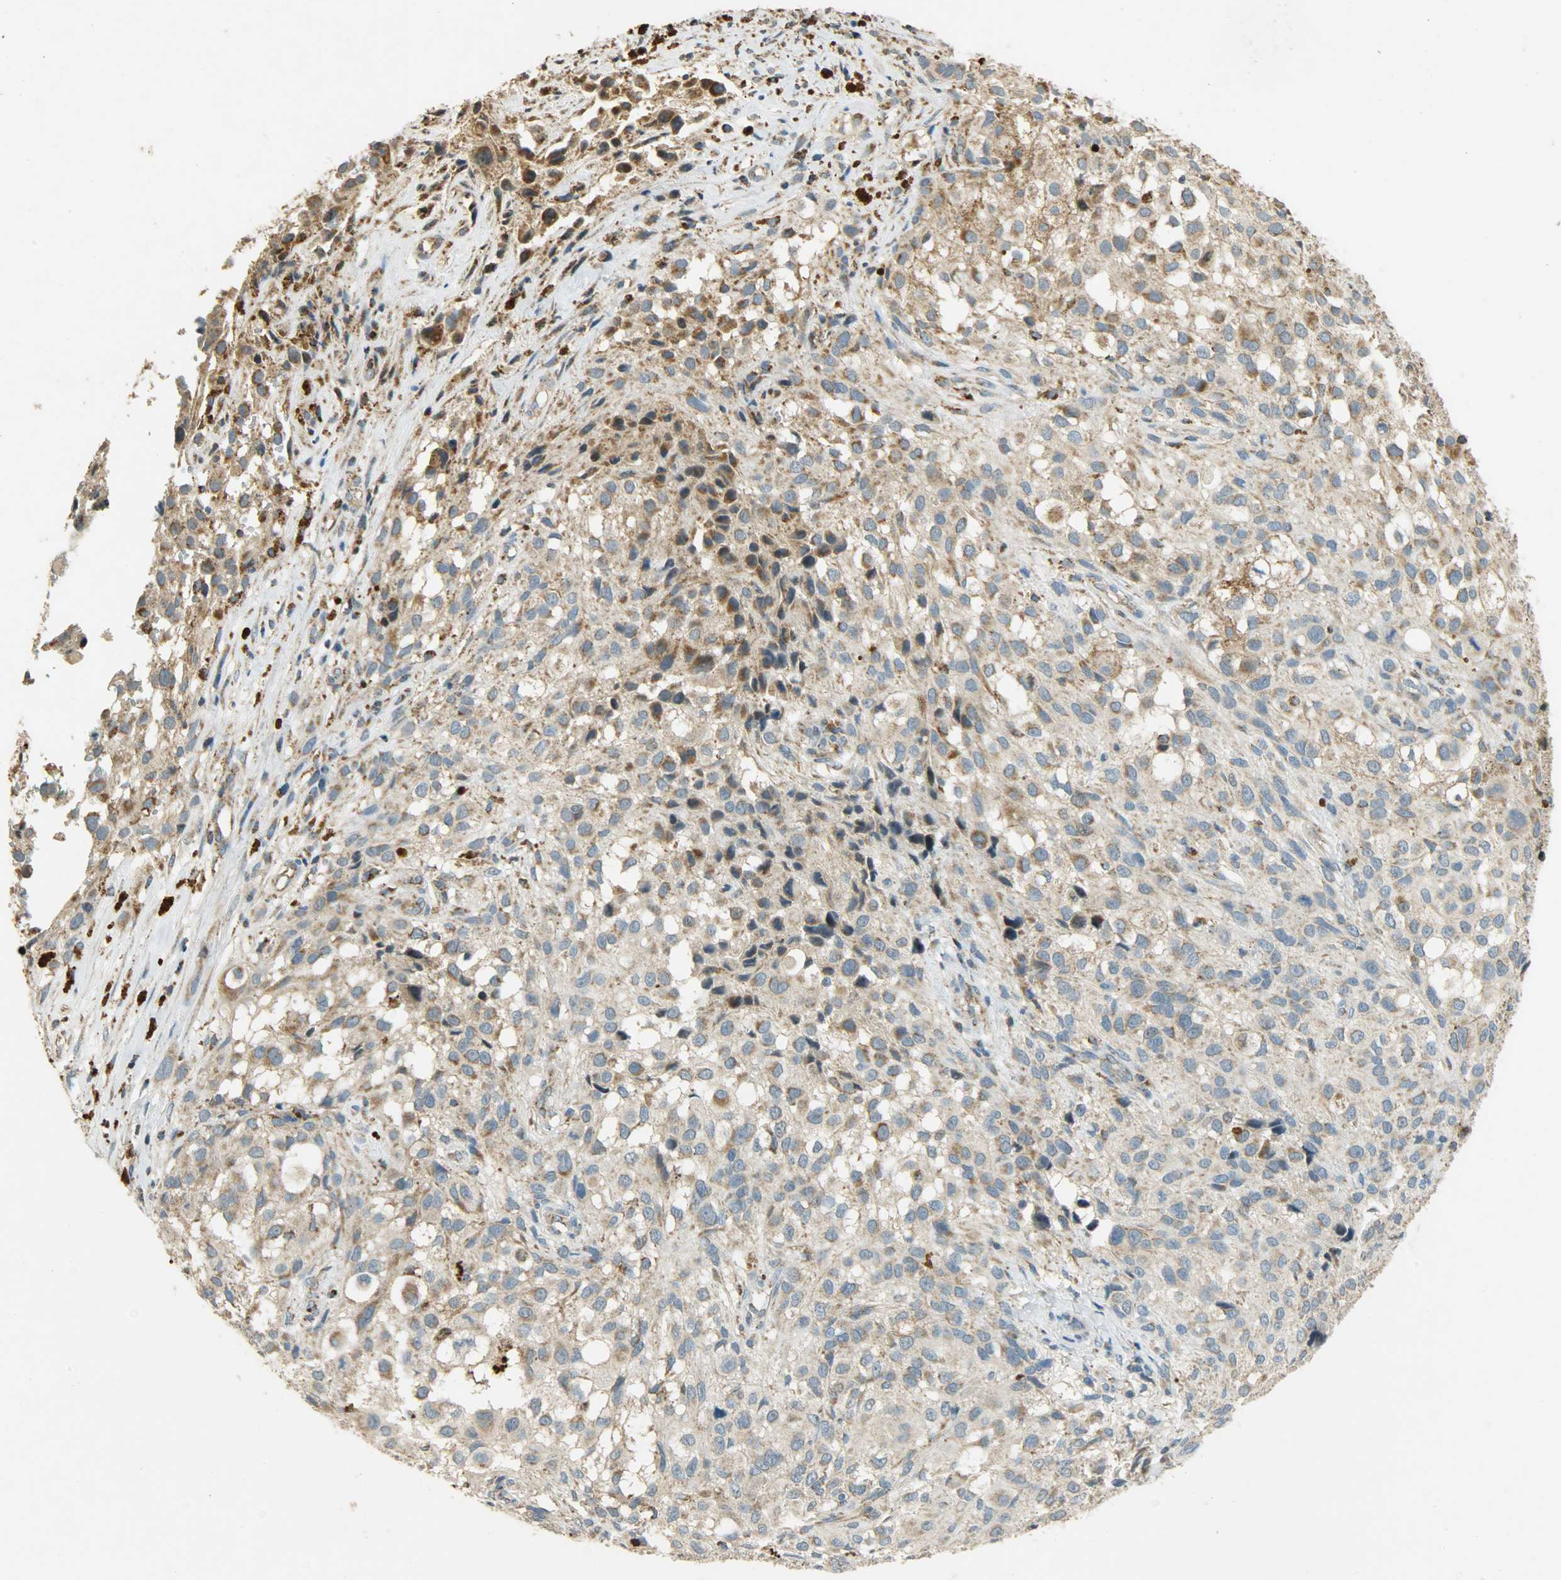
{"staining": {"intensity": "moderate", "quantity": ">75%", "location": "cytoplasmic/membranous"}, "tissue": "melanoma", "cell_type": "Tumor cells", "image_type": "cancer", "snomed": [{"axis": "morphology", "description": "Necrosis, NOS"}, {"axis": "morphology", "description": "Malignant melanoma, NOS"}, {"axis": "topography", "description": "Skin"}], "caption": "Malignant melanoma was stained to show a protein in brown. There is medium levels of moderate cytoplasmic/membranous positivity in approximately >75% of tumor cells.", "gene": "HDHD5", "patient": {"sex": "female", "age": 87}}